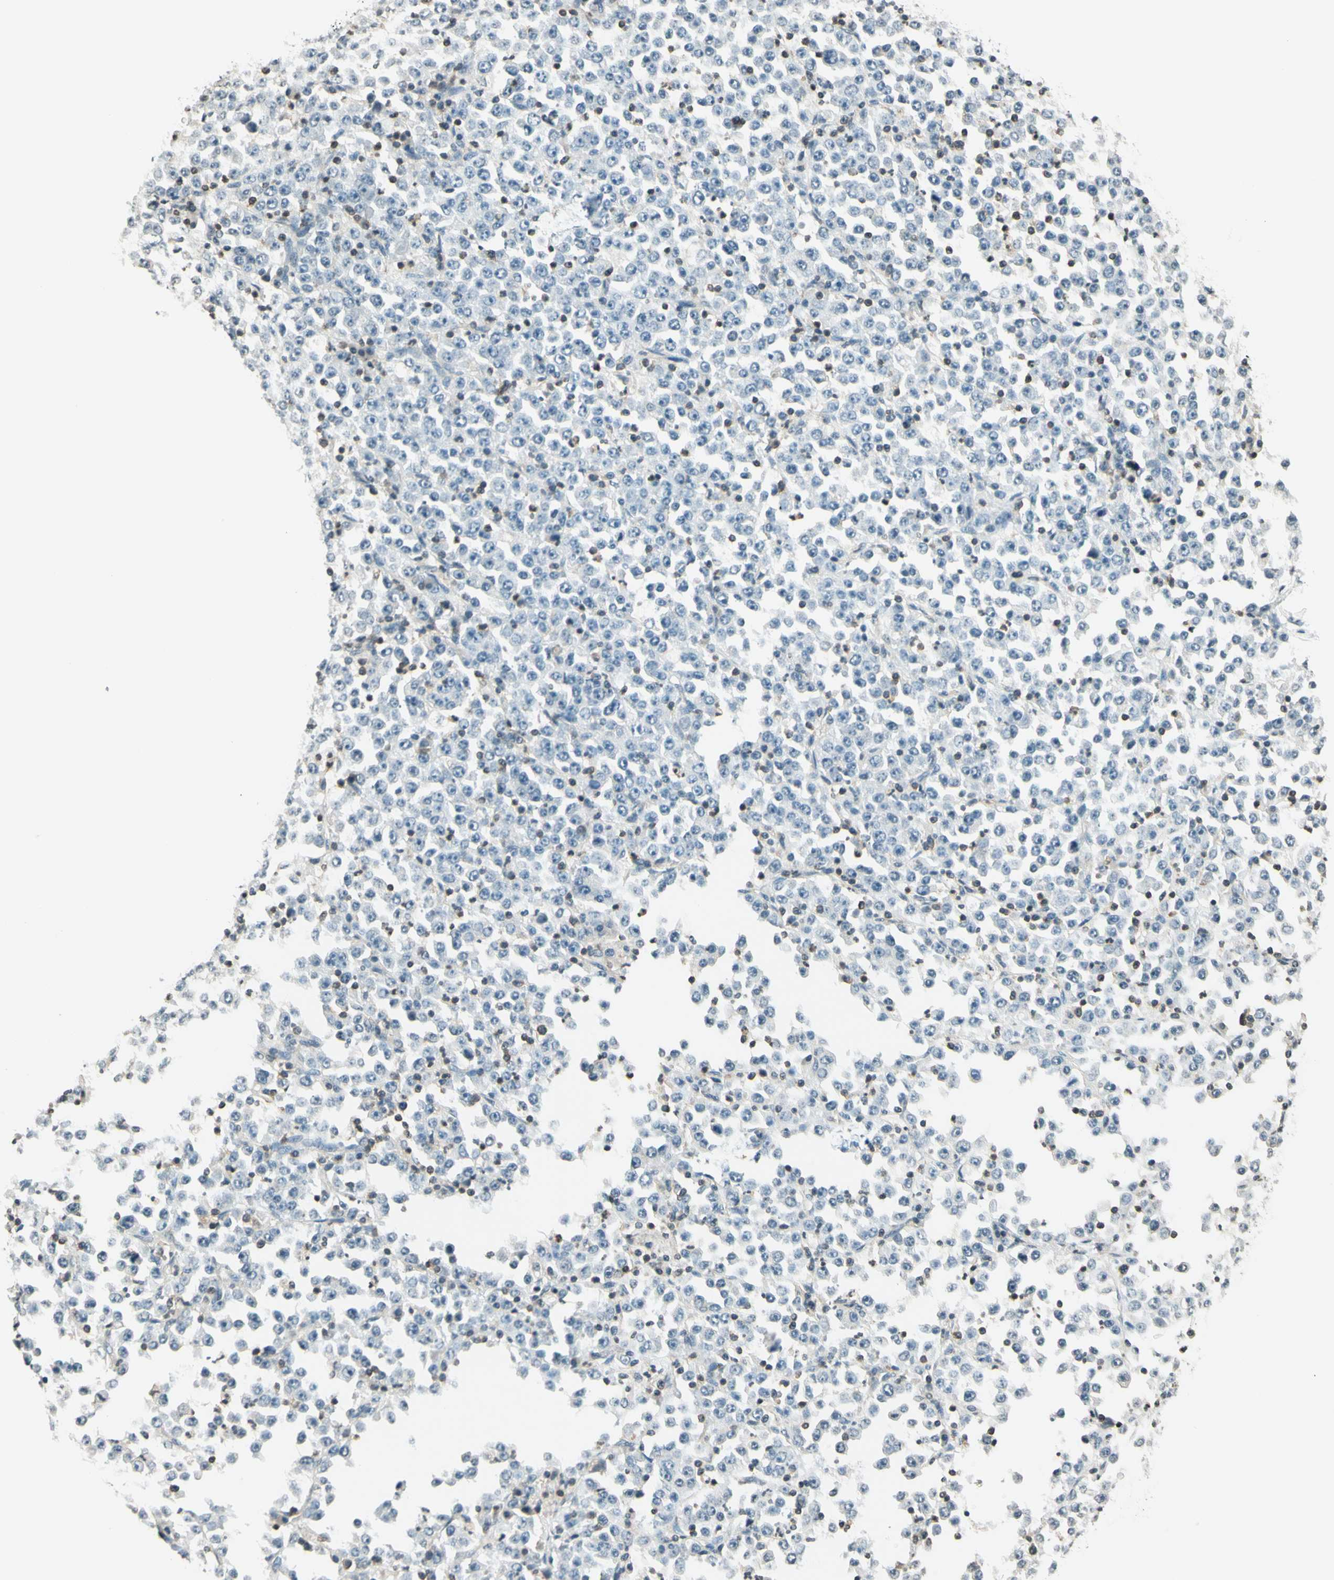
{"staining": {"intensity": "negative", "quantity": "none", "location": "none"}, "tissue": "stomach cancer", "cell_type": "Tumor cells", "image_type": "cancer", "snomed": [{"axis": "morphology", "description": "Normal tissue, NOS"}, {"axis": "morphology", "description": "Adenocarcinoma, NOS"}, {"axis": "topography", "description": "Stomach, upper"}, {"axis": "topography", "description": "Stomach"}], "caption": "Human stomach cancer stained for a protein using immunohistochemistry (IHC) exhibits no expression in tumor cells.", "gene": "WIPF1", "patient": {"sex": "male", "age": 59}}